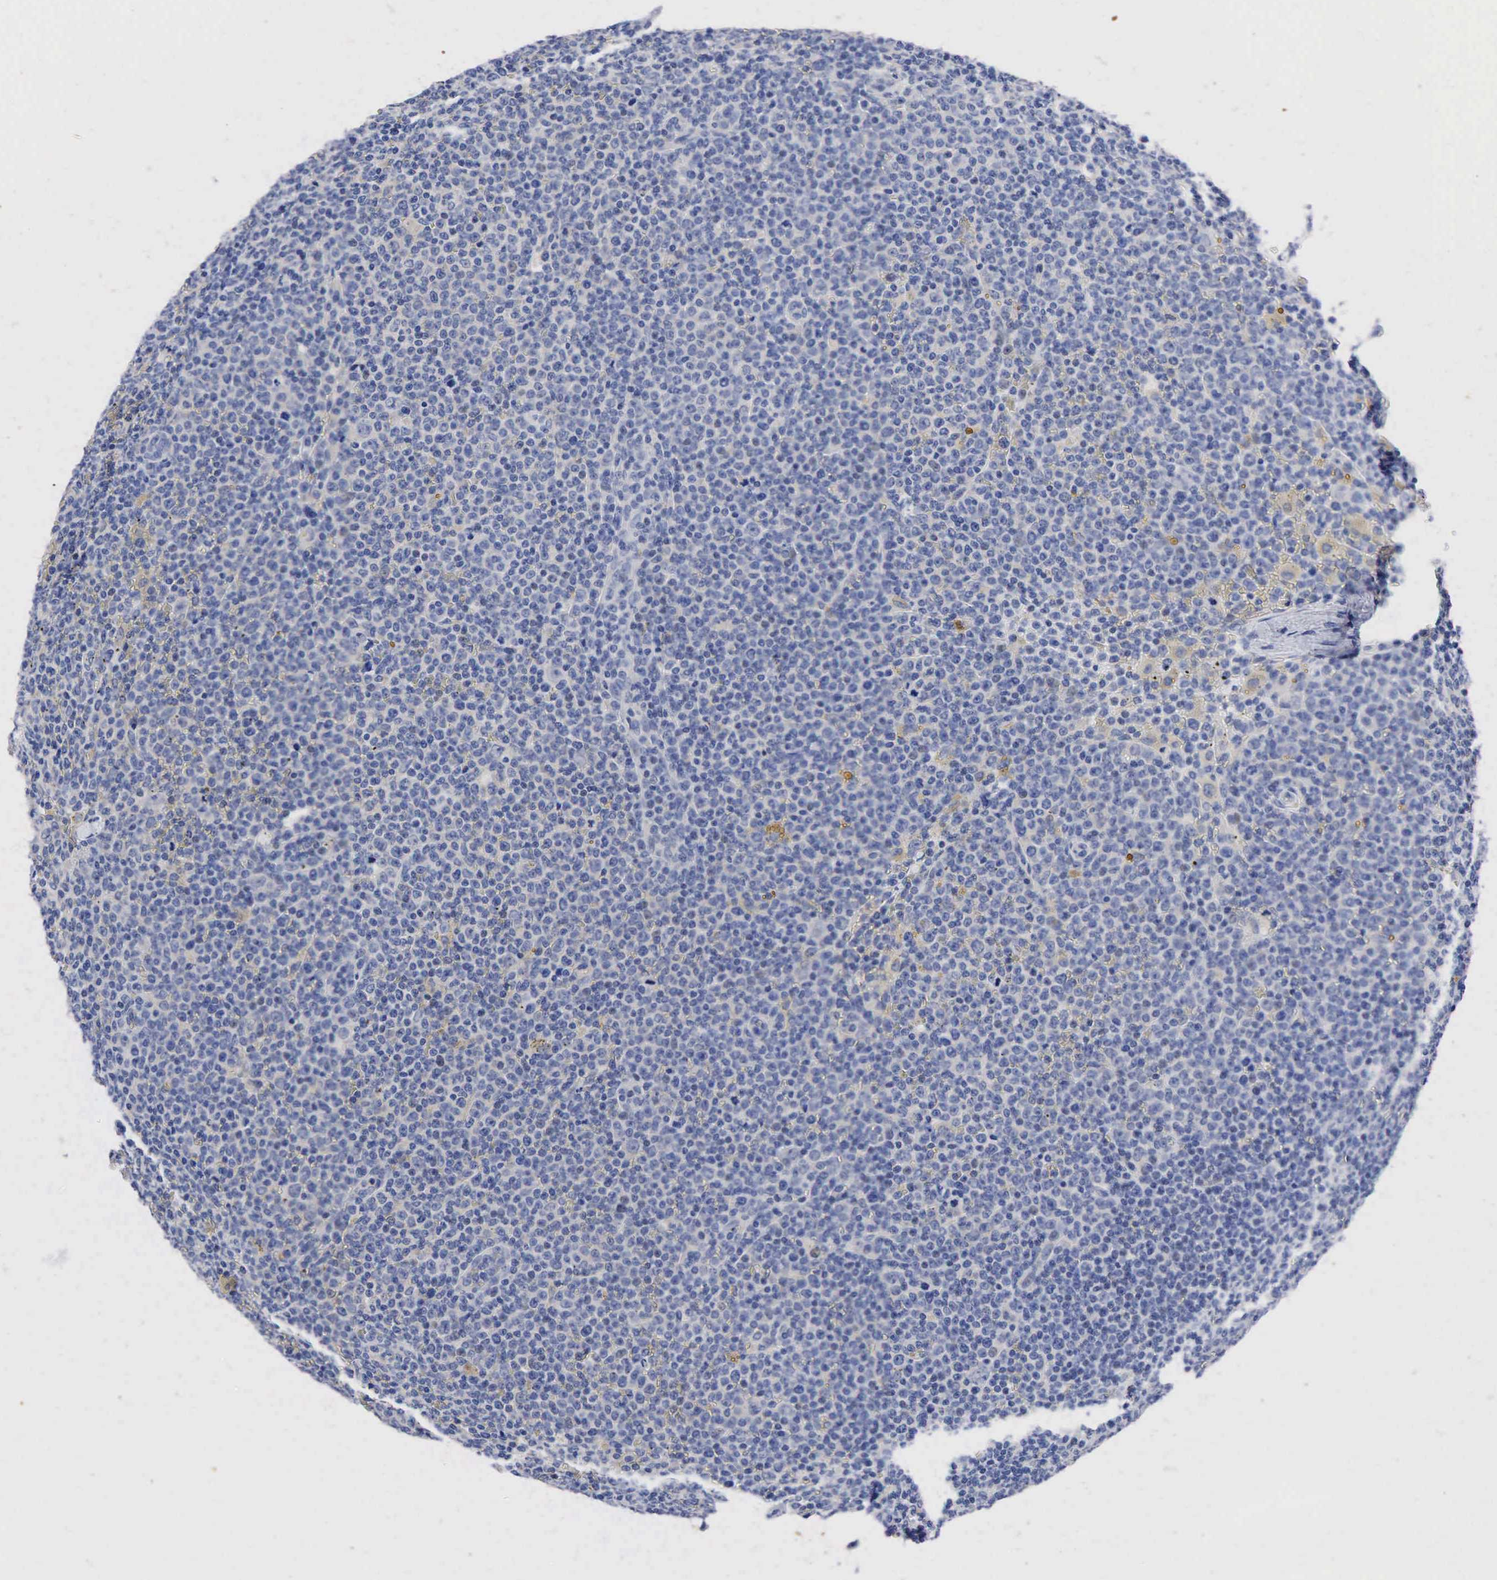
{"staining": {"intensity": "negative", "quantity": "none", "location": "none"}, "tissue": "lymphoma", "cell_type": "Tumor cells", "image_type": "cancer", "snomed": [{"axis": "morphology", "description": "Malignant lymphoma, non-Hodgkin's type, Low grade"}, {"axis": "topography", "description": "Lymph node"}], "caption": "There is no significant expression in tumor cells of low-grade malignant lymphoma, non-Hodgkin's type. (Stains: DAB (3,3'-diaminobenzidine) immunohistochemistry with hematoxylin counter stain, Microscopy: brightfield microscopy at high magnification).", "gene": "PGR", "patient": {"sex": "male", "age": 50}}